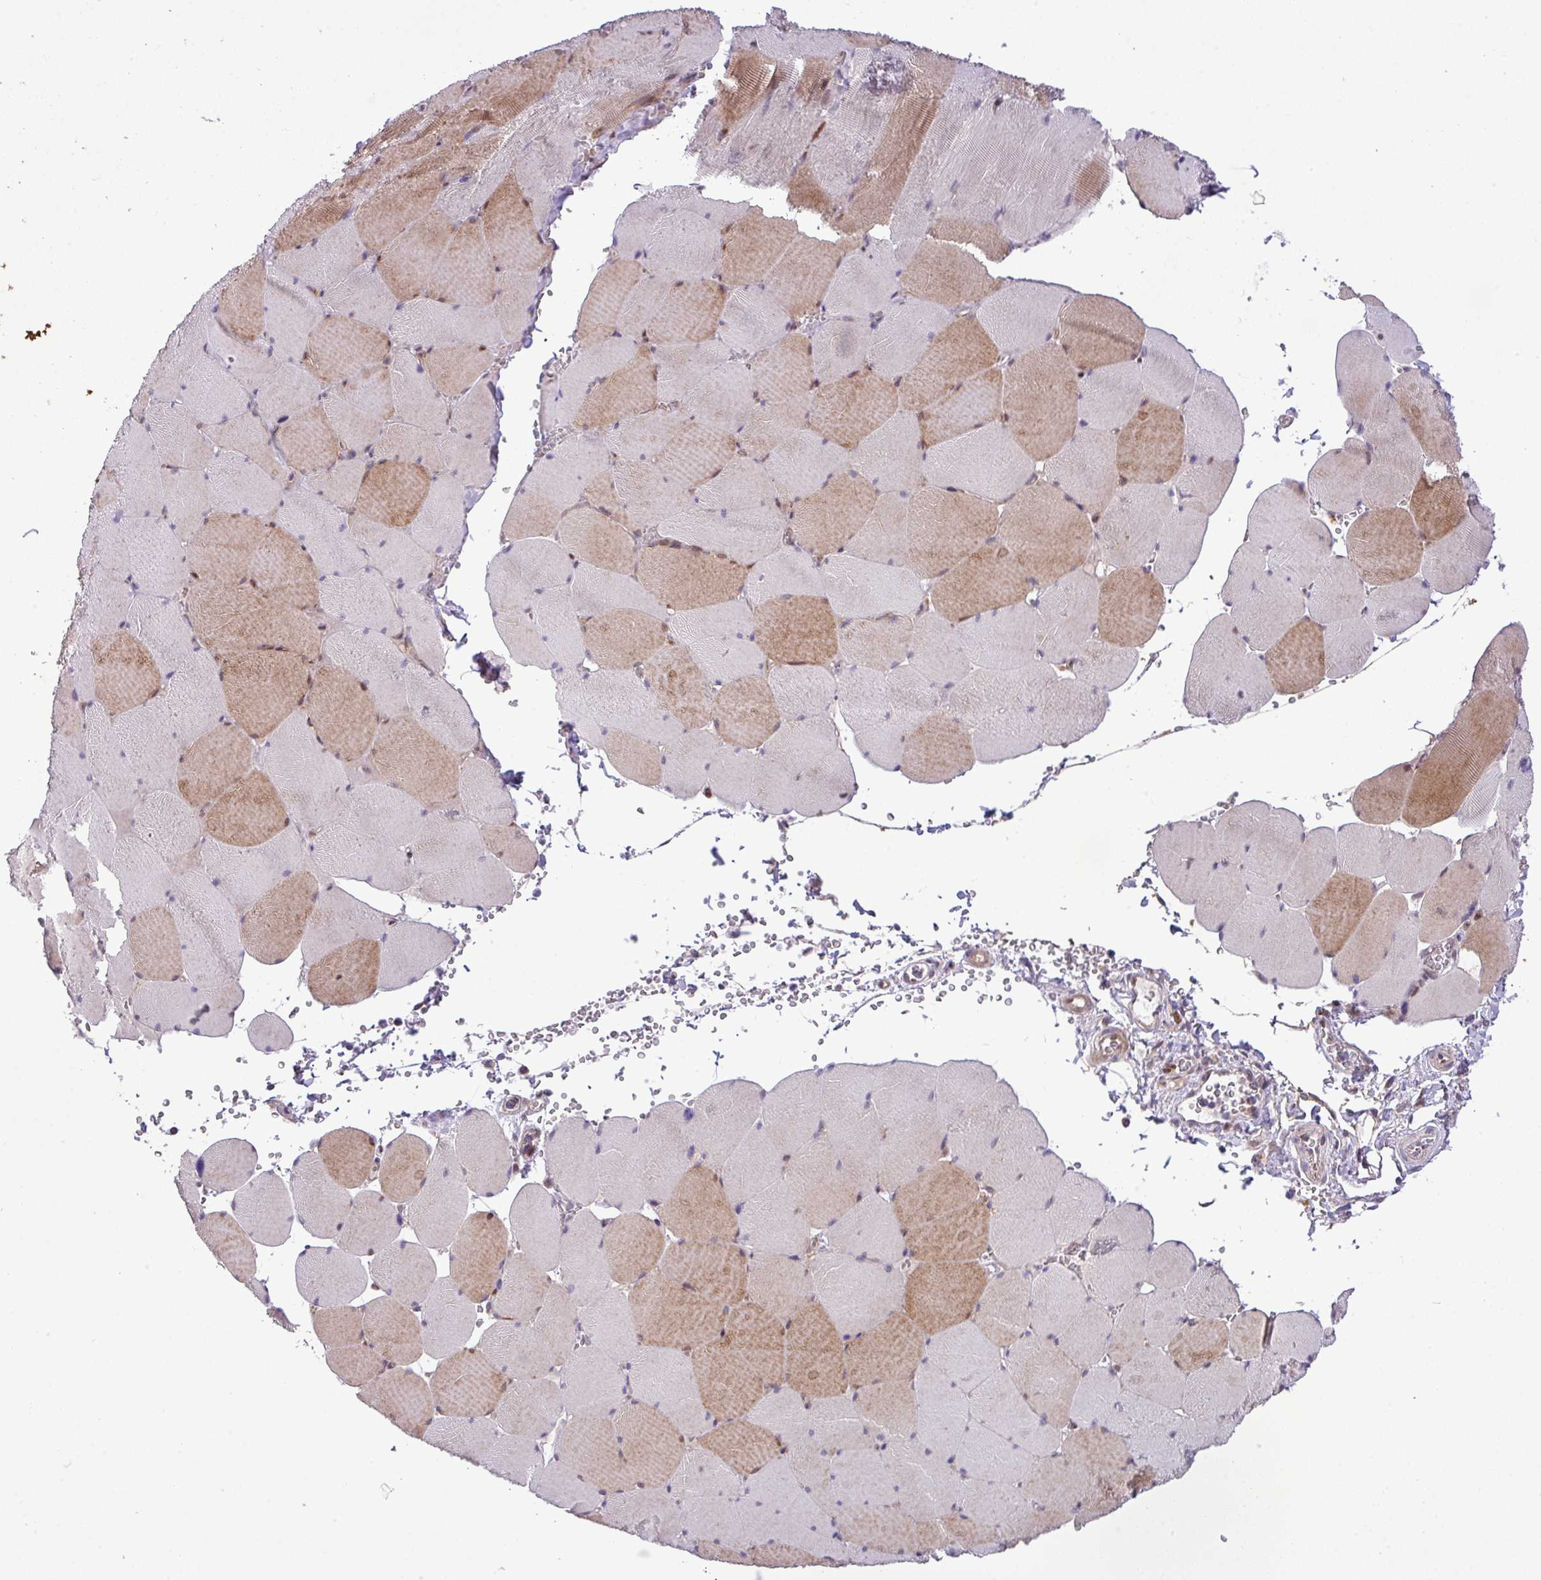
{"staining": {"intensity": "moderate", "quantity": "<25%", "location": "cytoplasmic/membranous"}, "tissue": "skeletal muscle", "cell_type": "Myocytes", "image_type": "normal", "snomed": [{"axis": "morphology", "description": "Normal tissue, NOS"}, {"axis": "topography", "description": "Skeletal muscle"}, {"axis": "topography", "description": "Head-Neck"}], "caption": "IHC (DAB (3,3'-diaminobenzidine)) staining of unremarkable human skeletal muscle exhibits moderate cytoplasmic/membranous protein staining in about <25% of myocytes. Immunohistochemistry (ihc) stains the protein in brown and the nuclei are stained blue.", "gene": "B3GNT9", "patient": {"sex": "male", "age": 66}}